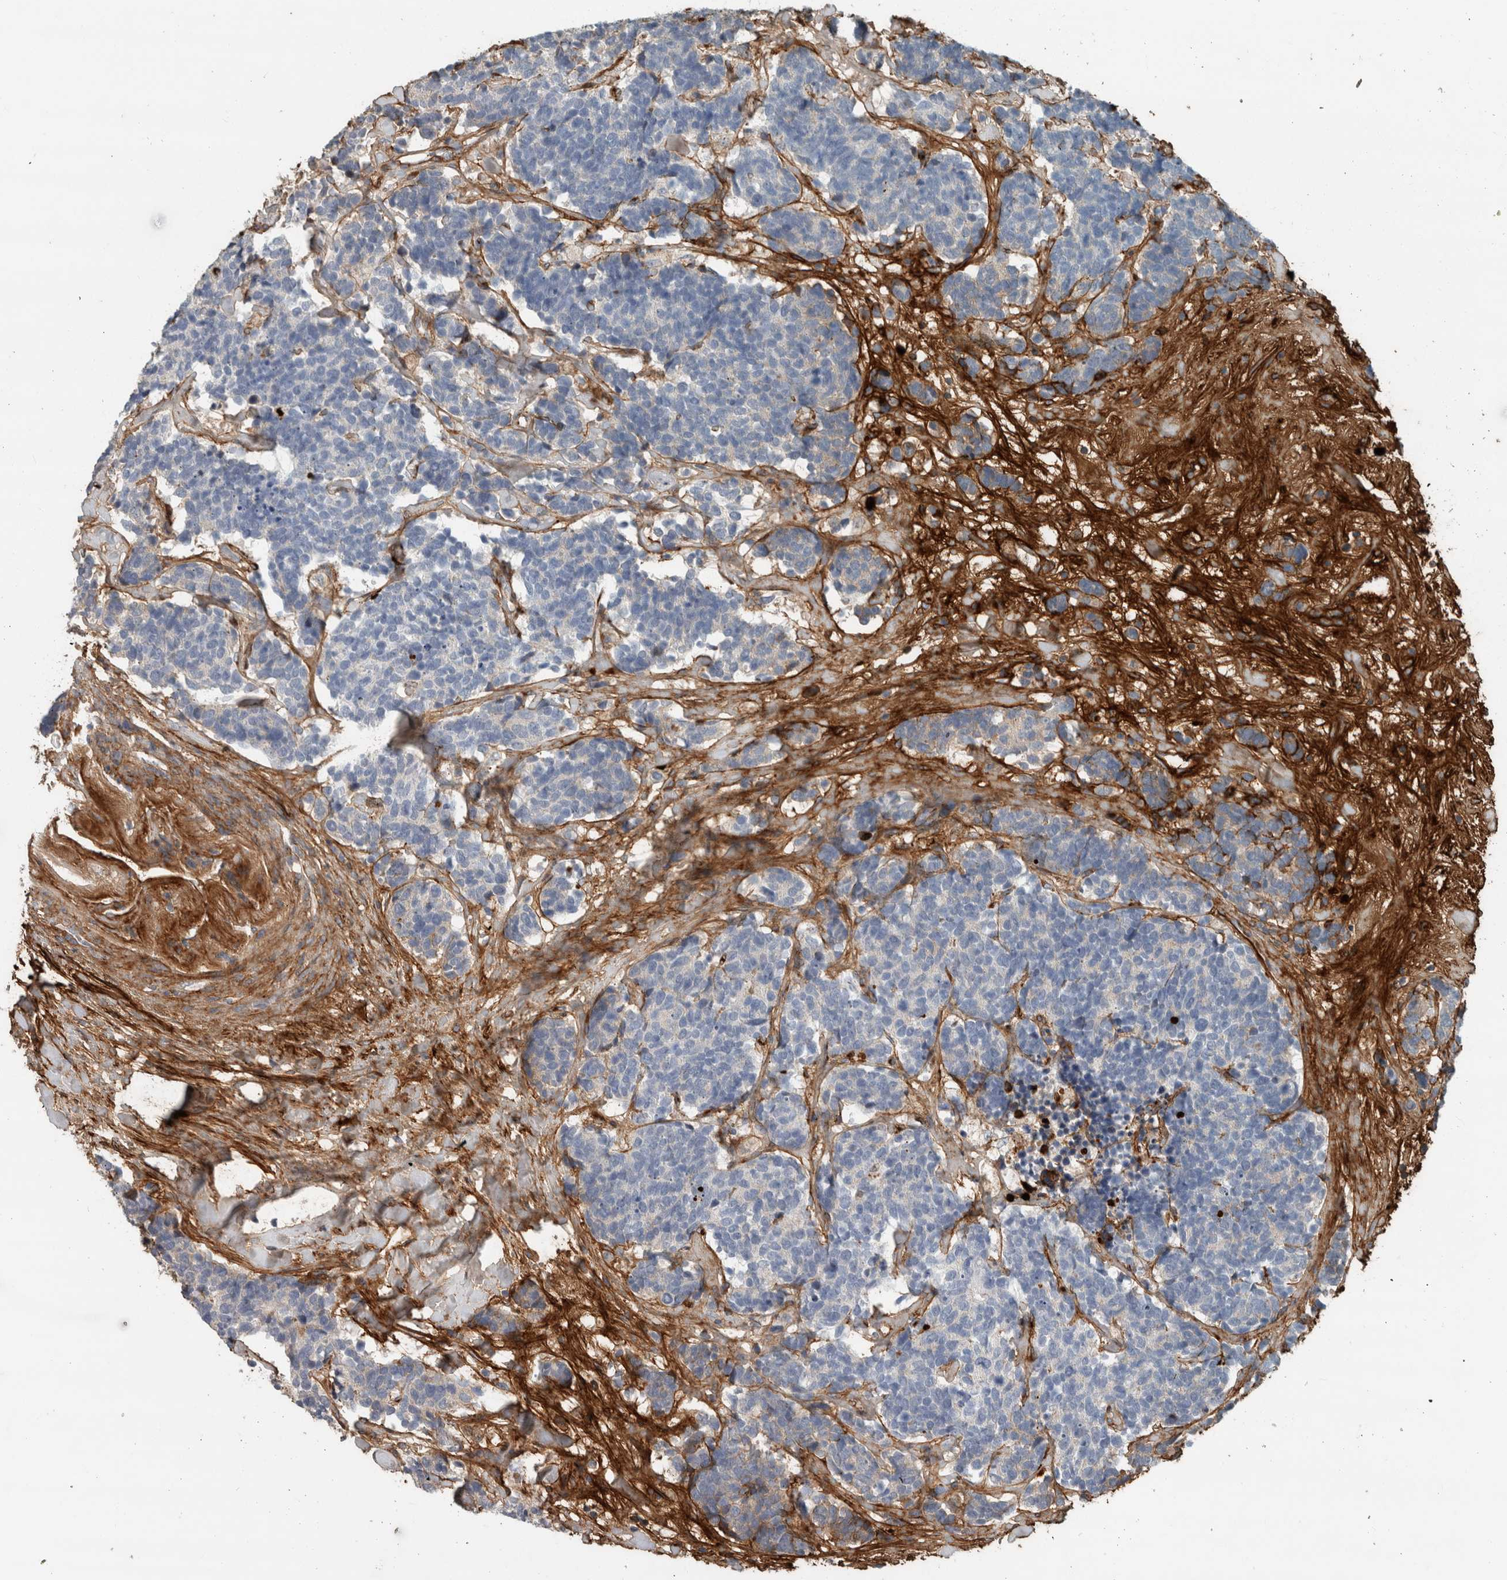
{"staining": {"intensity": "weak", "quantity": "<25%", "location": "cytoplasmic/membranous"}, "tissue": "carcinoid", "cell_type": "Tumor cells", "image_type": "cancer", "snomed": [{"axis": "morphology", "description": "Carcinoma, NOS"}, {"axis": "morphology", "description": "Carcinoid, malignant, NOS"}, {"axis": "topography", "description": "Urinary bladder"}], "caption": "This is a photomicrograph of immunohistochemistry staining of carcinoid, which shows no expression in tumor cells.", "gene": "FN1", "patient": {"sex": "male", "age": 57}}